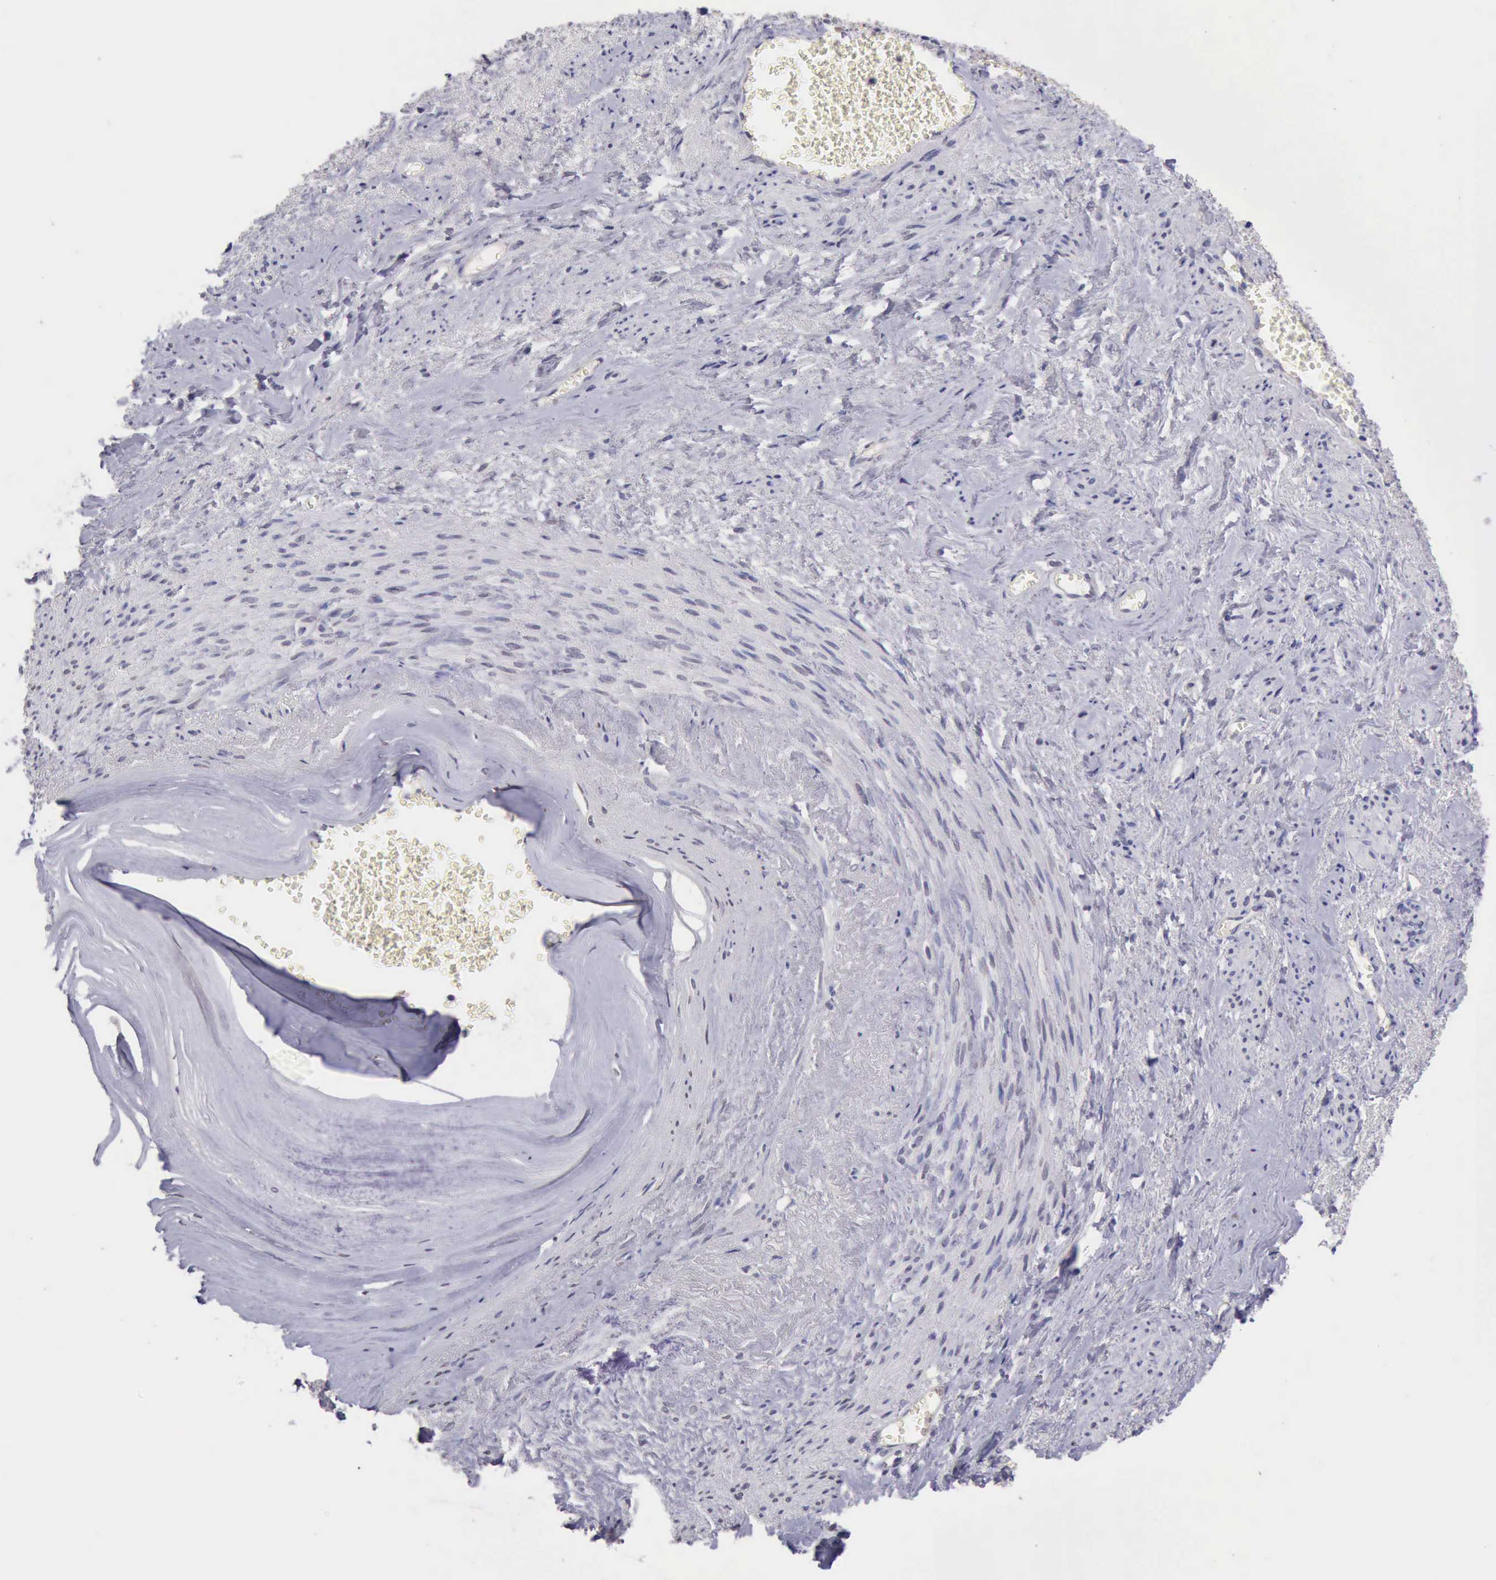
{"staining": {"intensity": "negative", "quantity": "none", "location": "none"}, "tissue": "endometrial cancer", "cell_type": "Tumor cells", "image_type": "cancer", "snomed": [{"axis": "morphology", "description": "Adenocarcinoma, NOS"}, {"axis": "topography", "description": "Endometrium"}], "caption": "DAB (3,3'-diaminobenzidine) immunohistochemical staining of human endometrial adenocarcinoma shows no significant positivity in tumor cells.", "gene": "KCND1", "patient": {"sex": "female", "age": 75}}